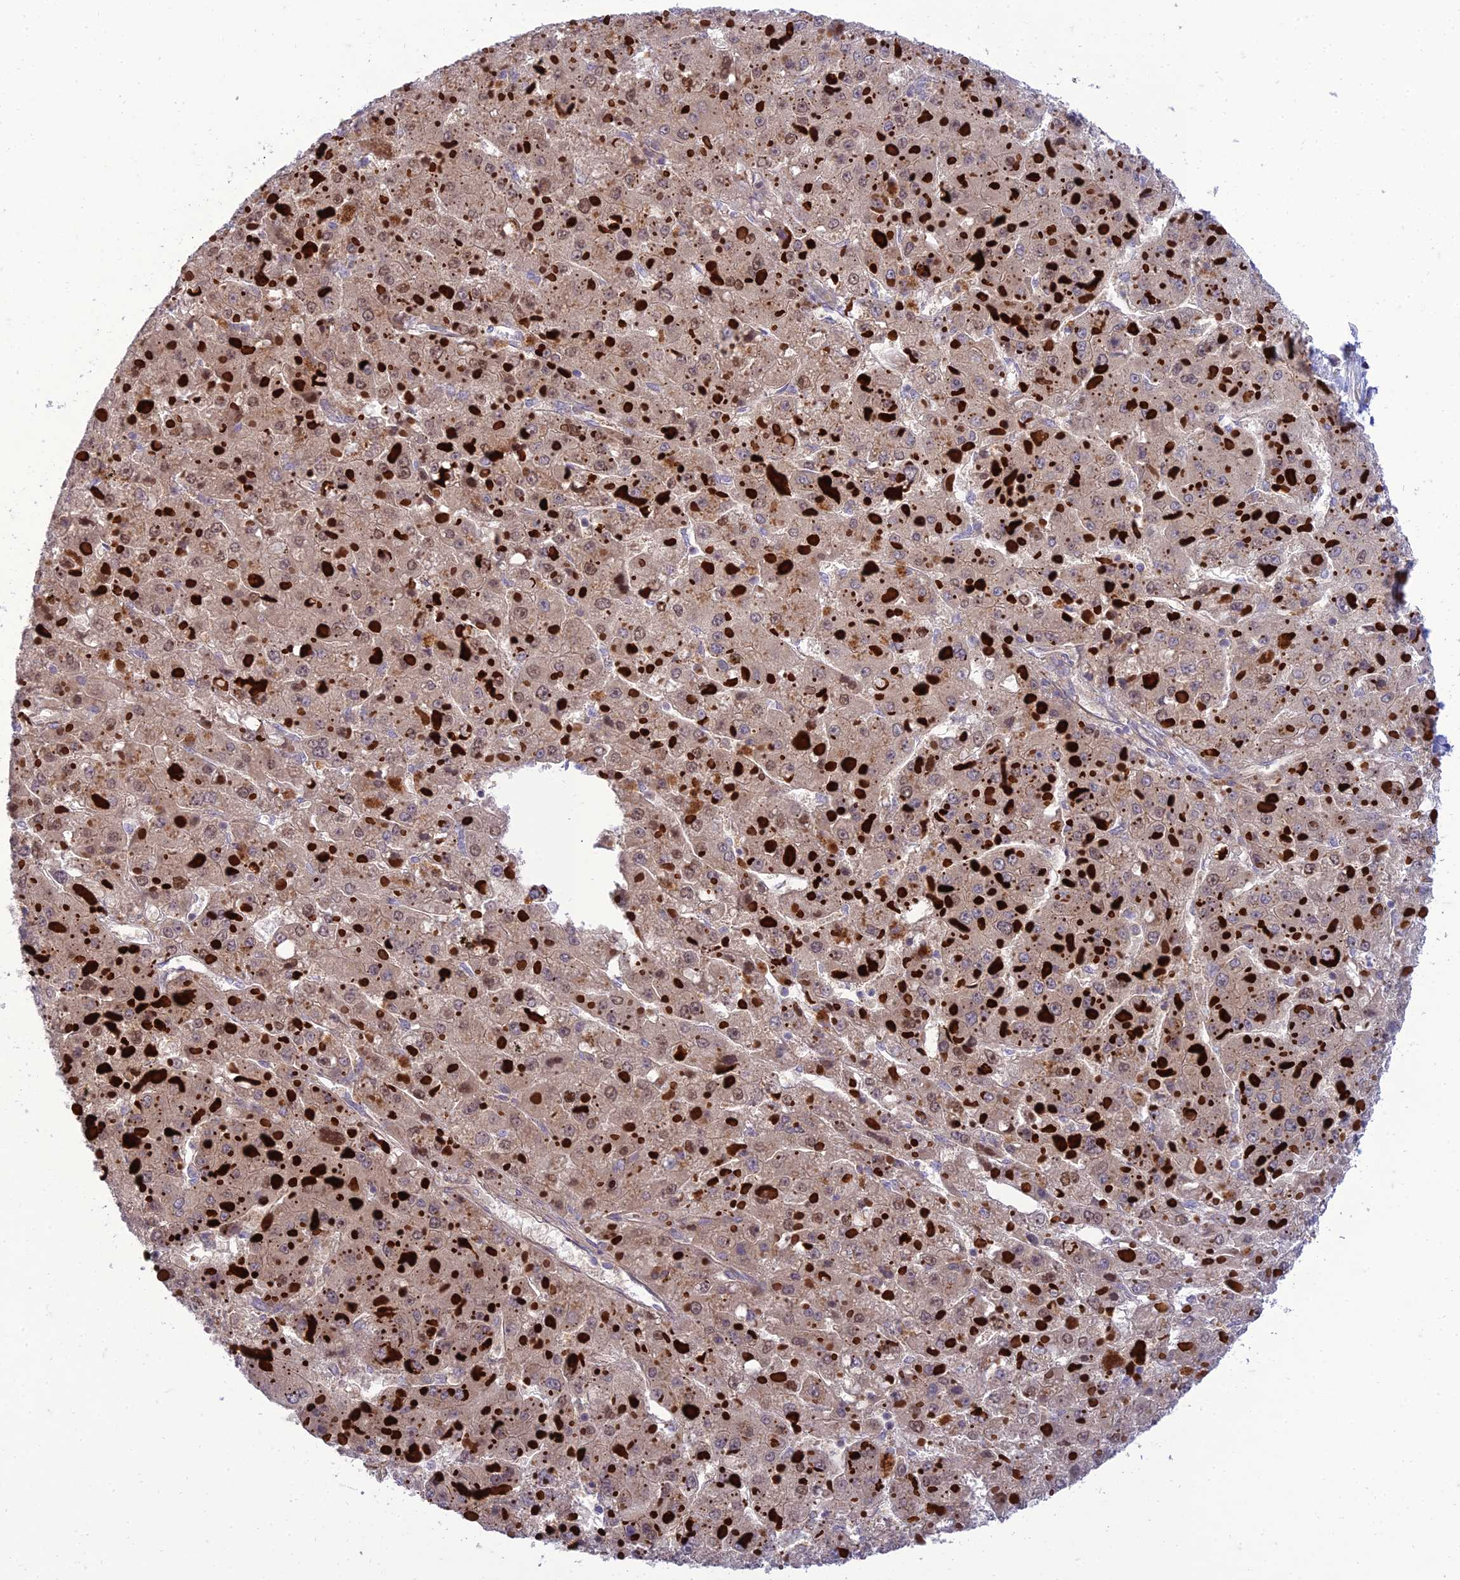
{"staining": {"intensity": "weak", "quantity": ">75%", "location": "cytoplasmic/membranous,nuclear"}, "tissue": "liver cancer", "cell_type": "Tumor cells", "image_type": "cancer", "snomed": [{"axis": "morphology", "description": "Carcinoma, Hepatocellular, NOS"}, {"axis": "topography", "description": "Liver"}], "caption": "DAB immunohistochemical staining of human liver cancer (hepatocellular carcinoma) exhibits weak cytoplasmic/membranous and nuclear protein positivity in about >75% of tumor cells.", "gene": "IRAK3", "patient": {"sex": "female", "age": 73}}